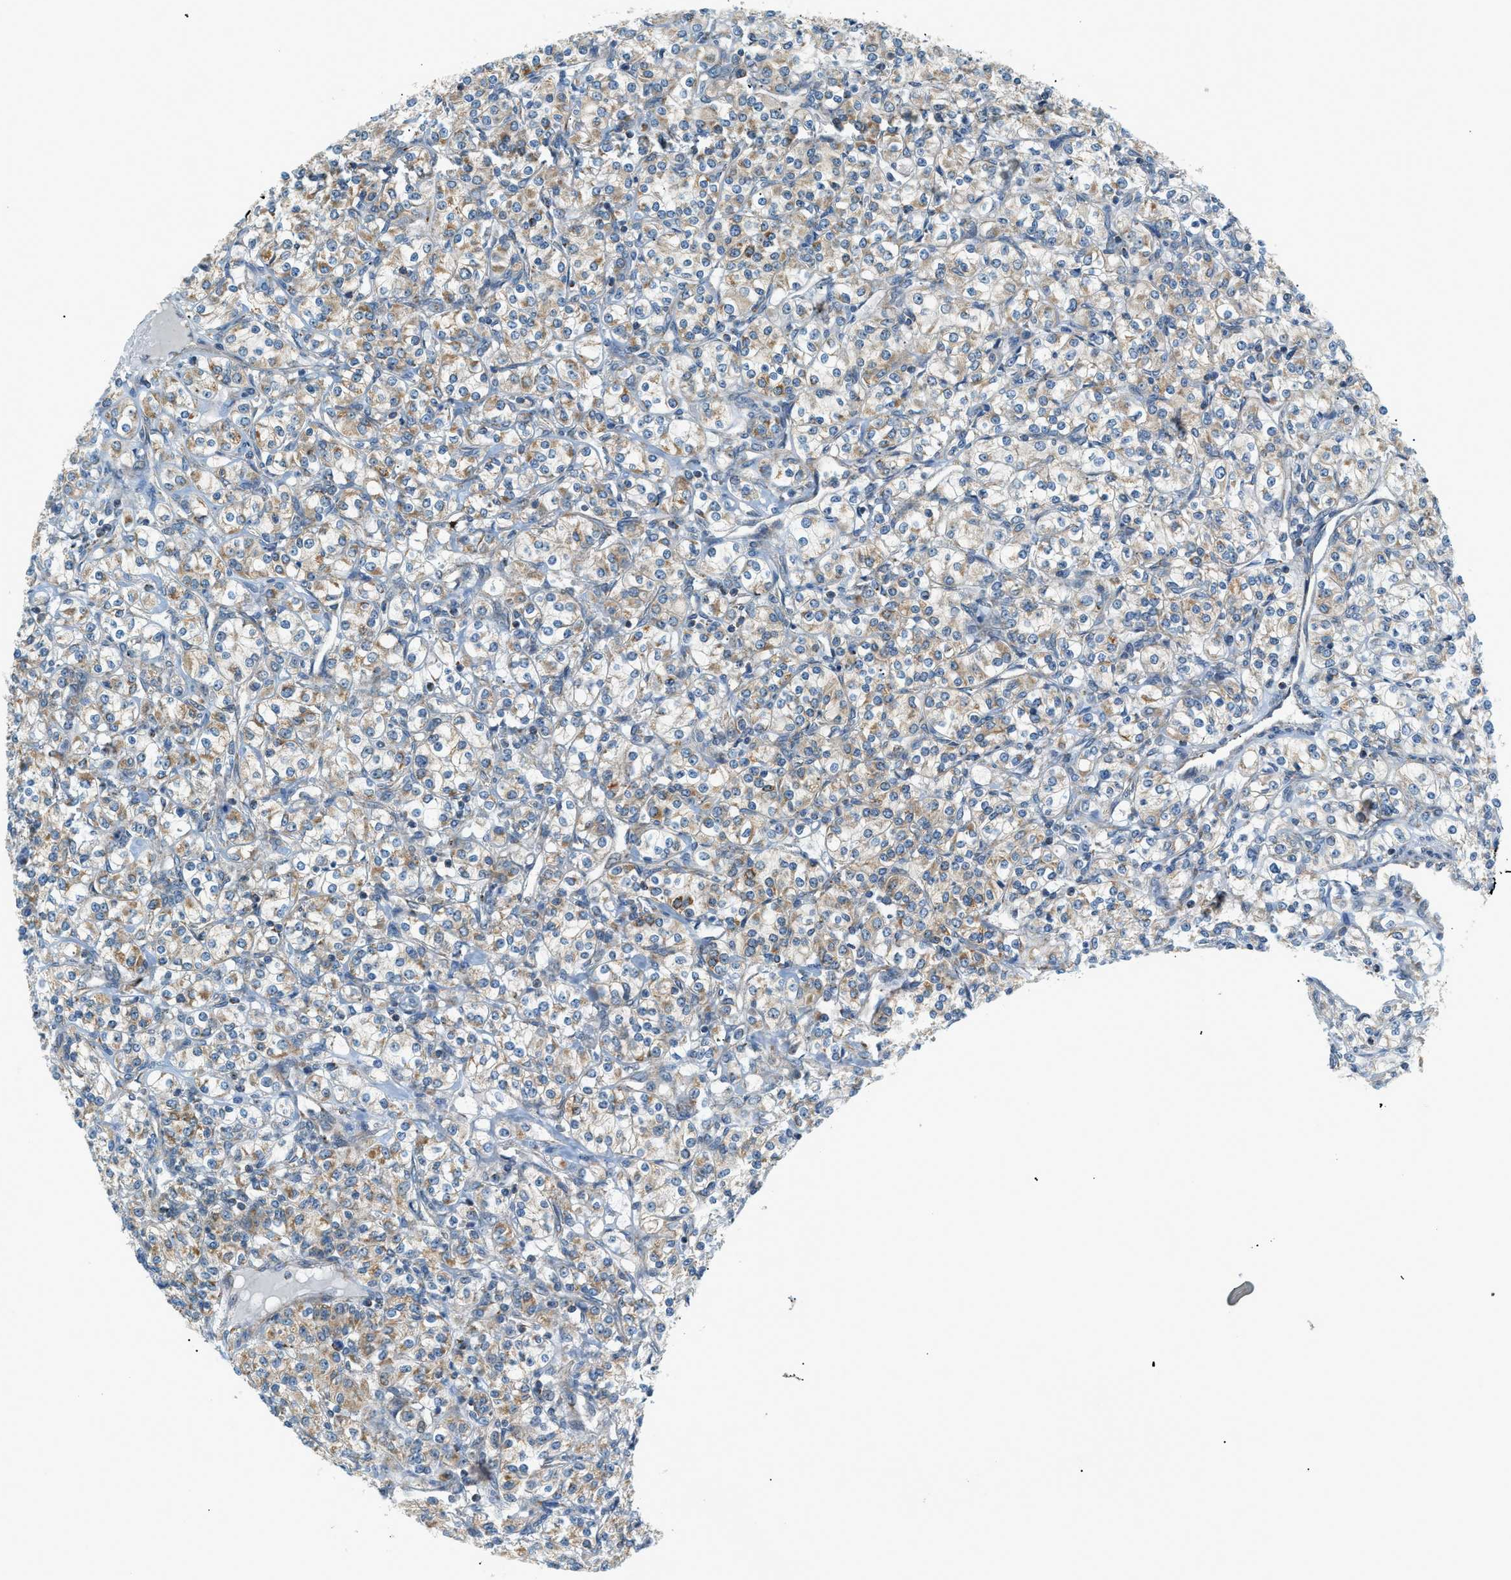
{"staining": {"intensity": "weak", "quantity": "25%-75%", "location": "cytoplasmic/membranous"}, "tissue": "renal cancer", "cell_type": "Tumor cells", "image_type": "cancer", "snomed": [{"axis": "morphology", "description": "Adenocarcinoma, NOS"}, {"axis": "topography", "description": "Kidney"}], "caption": "Brown immunohistochemical staining in human renal adenocarcinoma exhibits weak cytoplasmic/membranous staining in about 25%-75% of tumor cells. (DAB (3,3'-diaminobenzidine) IHC, brown staining for protein, blue staining for nuclei).", "gene": "PIGG", "patient": {"sex": "male", "age": 77}}